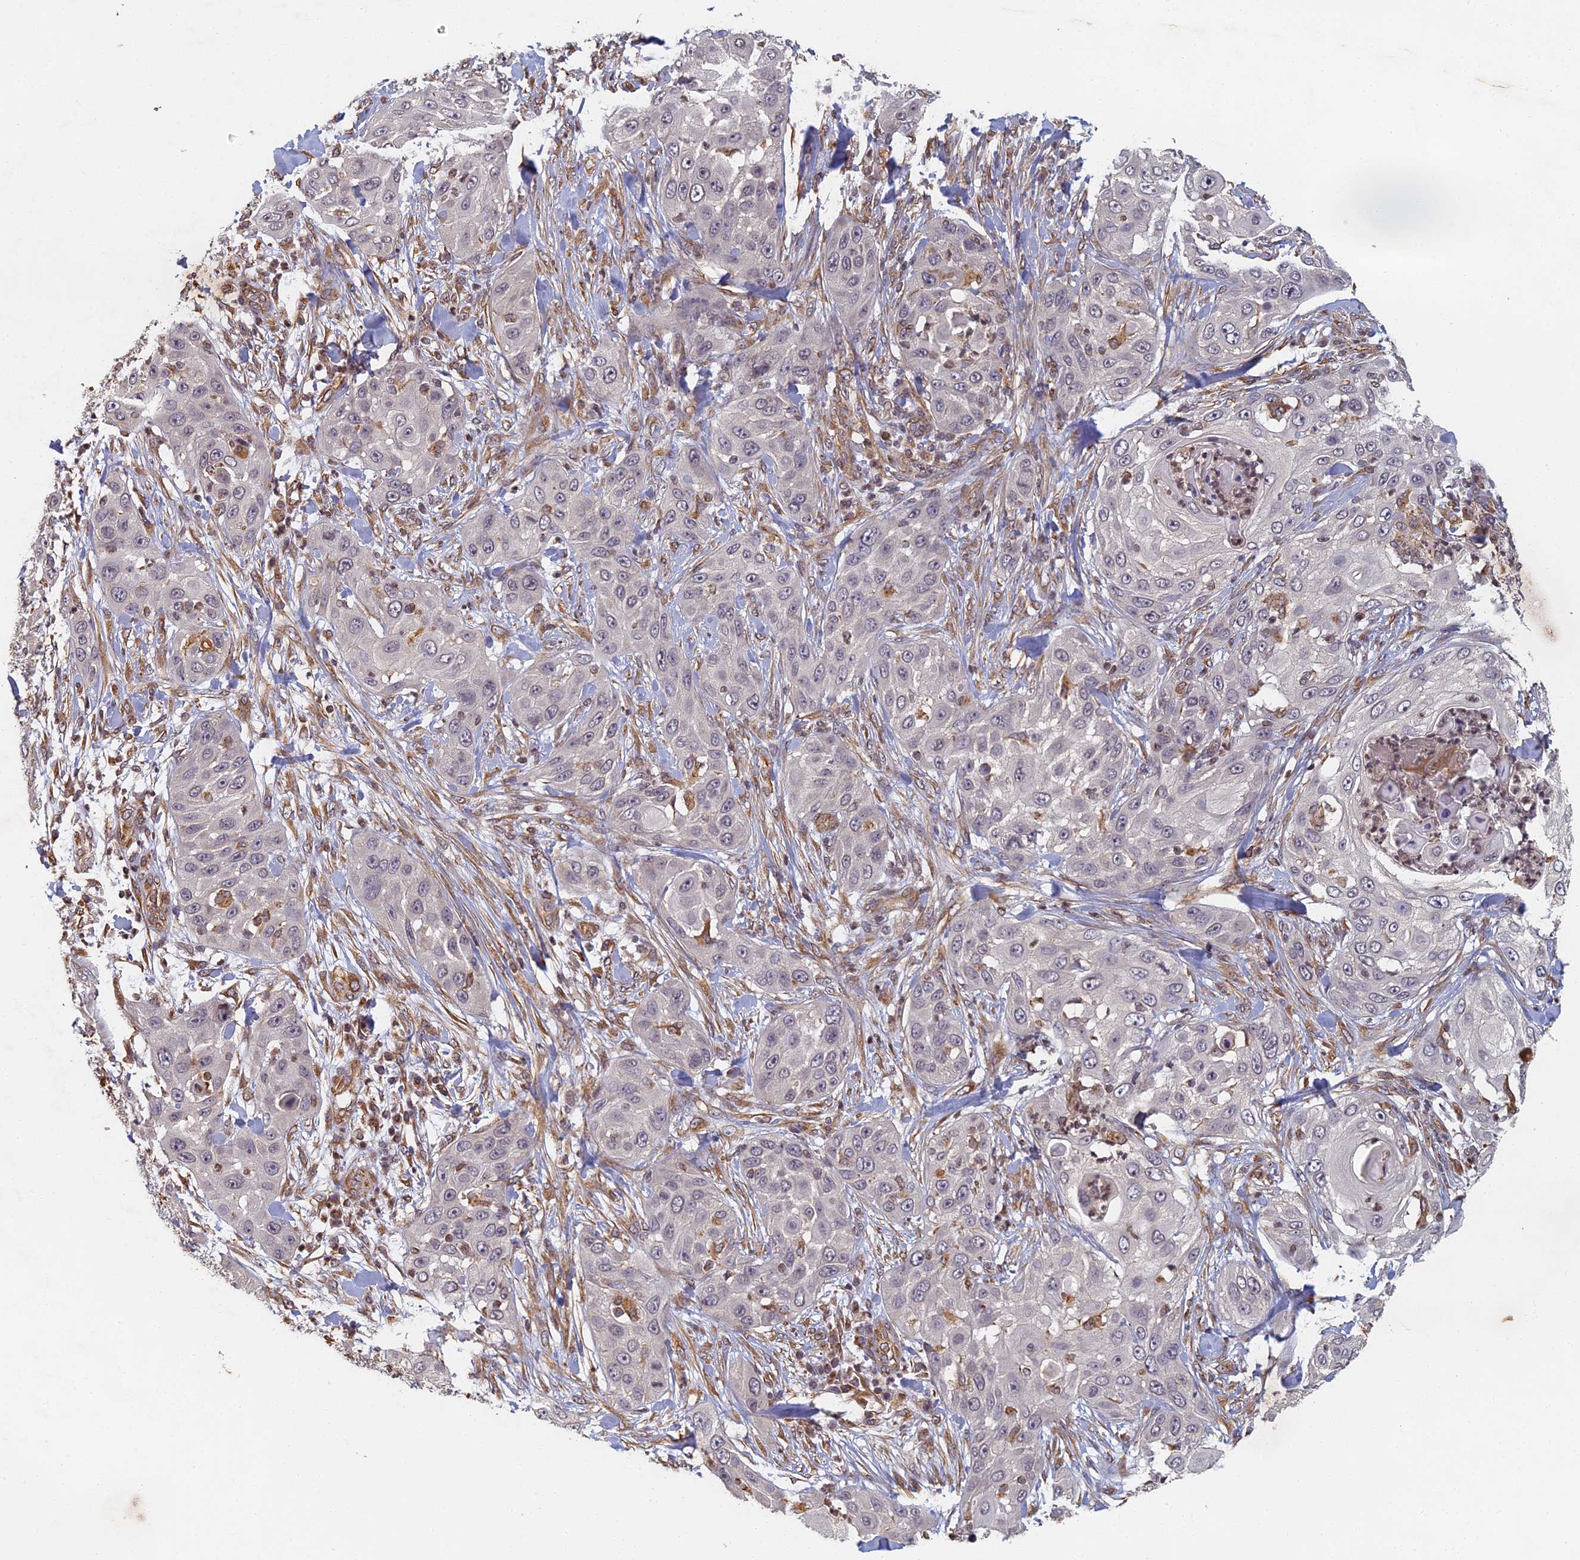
{"staining": {"intensity": "negative", "quantity": "none", "location": "none"}, "tissue": "skin cancer", "cell_type": "Tumor cells", "image_type": "cancer", "snomed": [{"axis": "morphology", "description": "Squamous cell carcinoma, NOS"}, {"axis": "topography", "description": "Skin"}], "caption": "Immunohistochemistry (IHC) image of neoplastic tissue: human skin cancer stained with DAB reveals no significant protein positivity in tumor cells.", "gene": "ABCB10", "patient": {"sex": "female", "age": 44}}